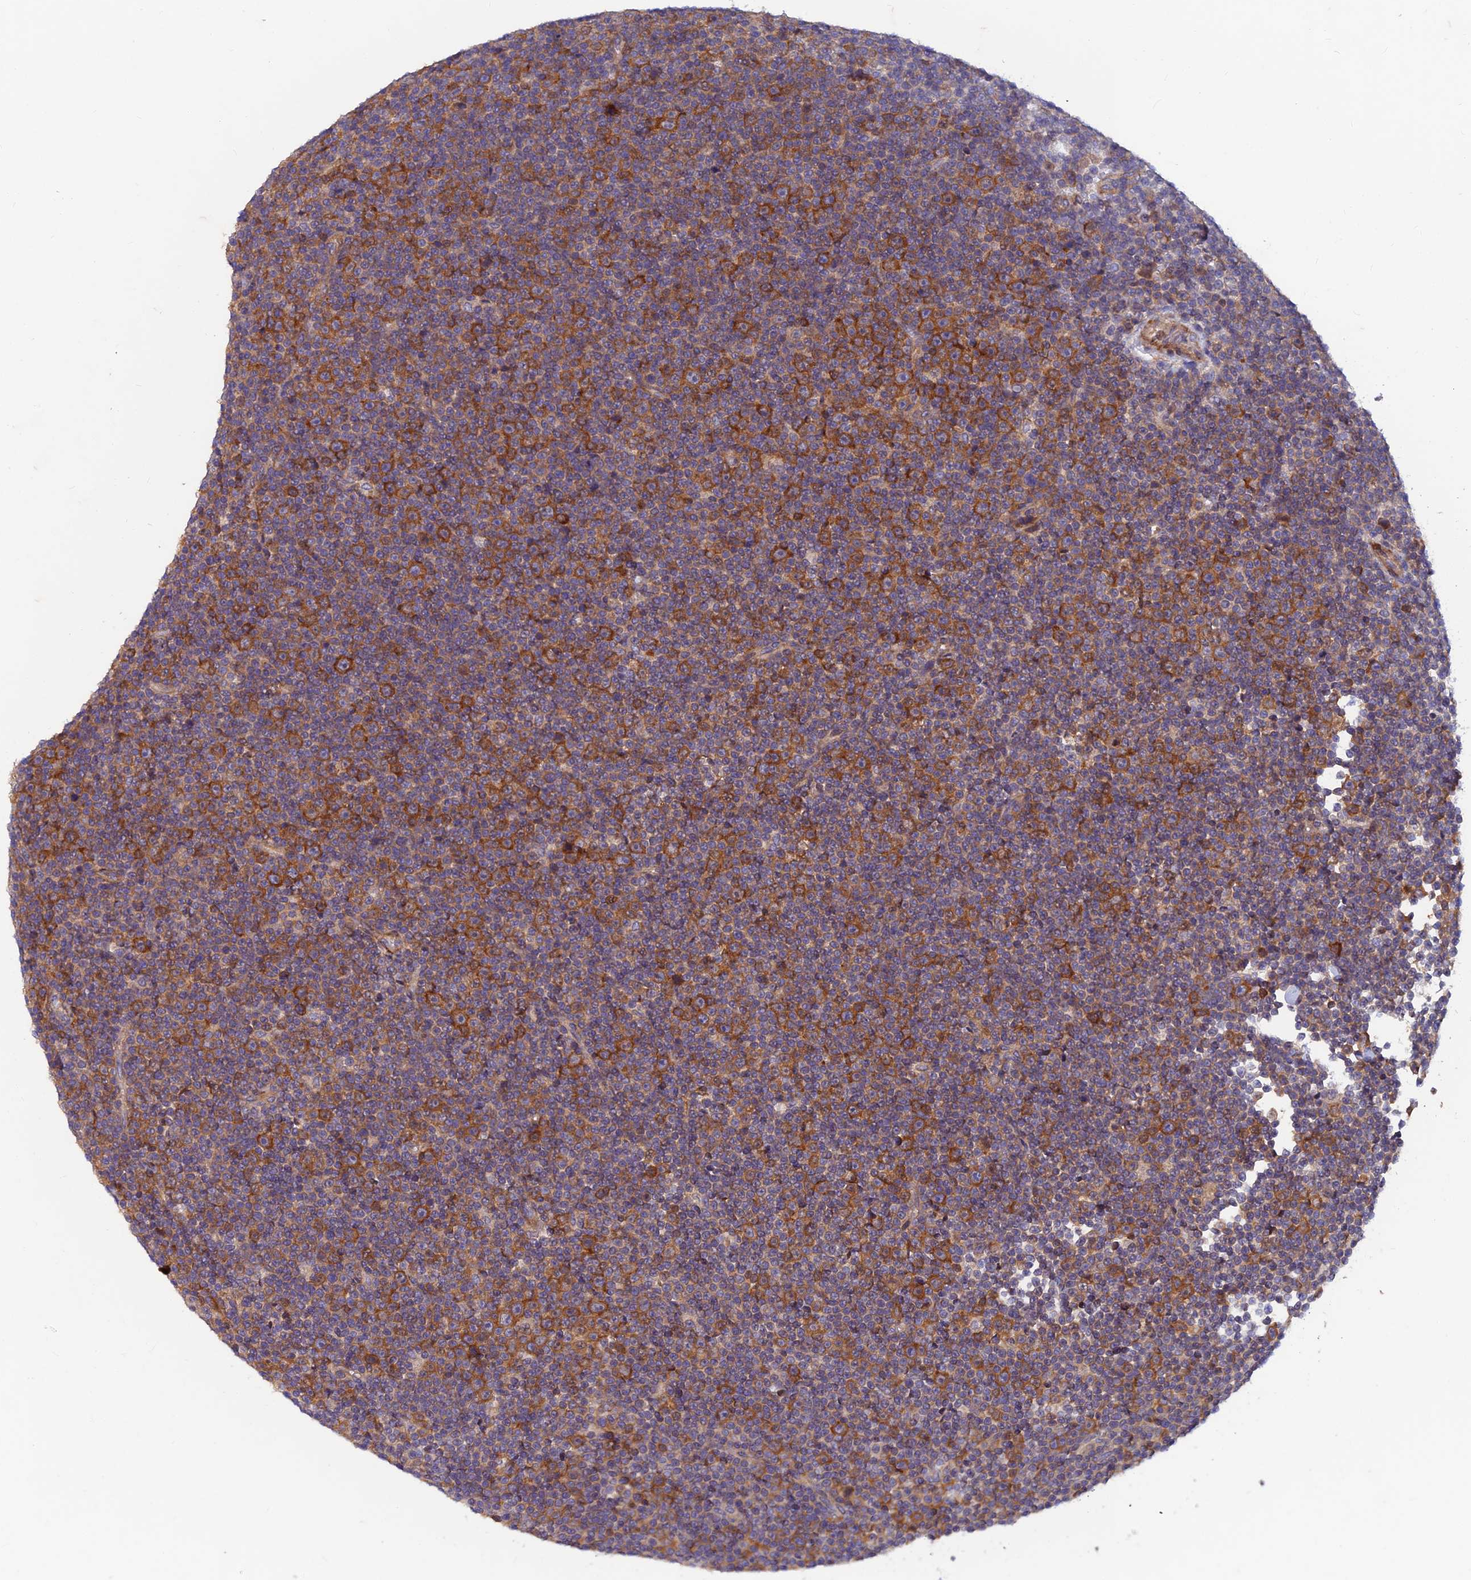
{"staining": {"intensity": "strong", "quantity": "25%-75%", "location": "cytoplasmic/membranous"}, "tissue": "lymphoma", "cell_type": "Tumor cells", "image_type": "cancer", "snomed": [{"axis": "morphology", "description": "Malignant lymphoma, non-Hodgkin's type, Low grade"}, {"axis": "topography", "description": "Lymph node"}], "caption": "The micrograph shows staining of lymphoma, revealing strong cytoplasmic/membranous protein staining (brown color) within tumor cells. (DAB IHC with brightfield microscopy, high magnification).", "gene": "NCAPG", "patient": {"sex": "female", "age": 67}}